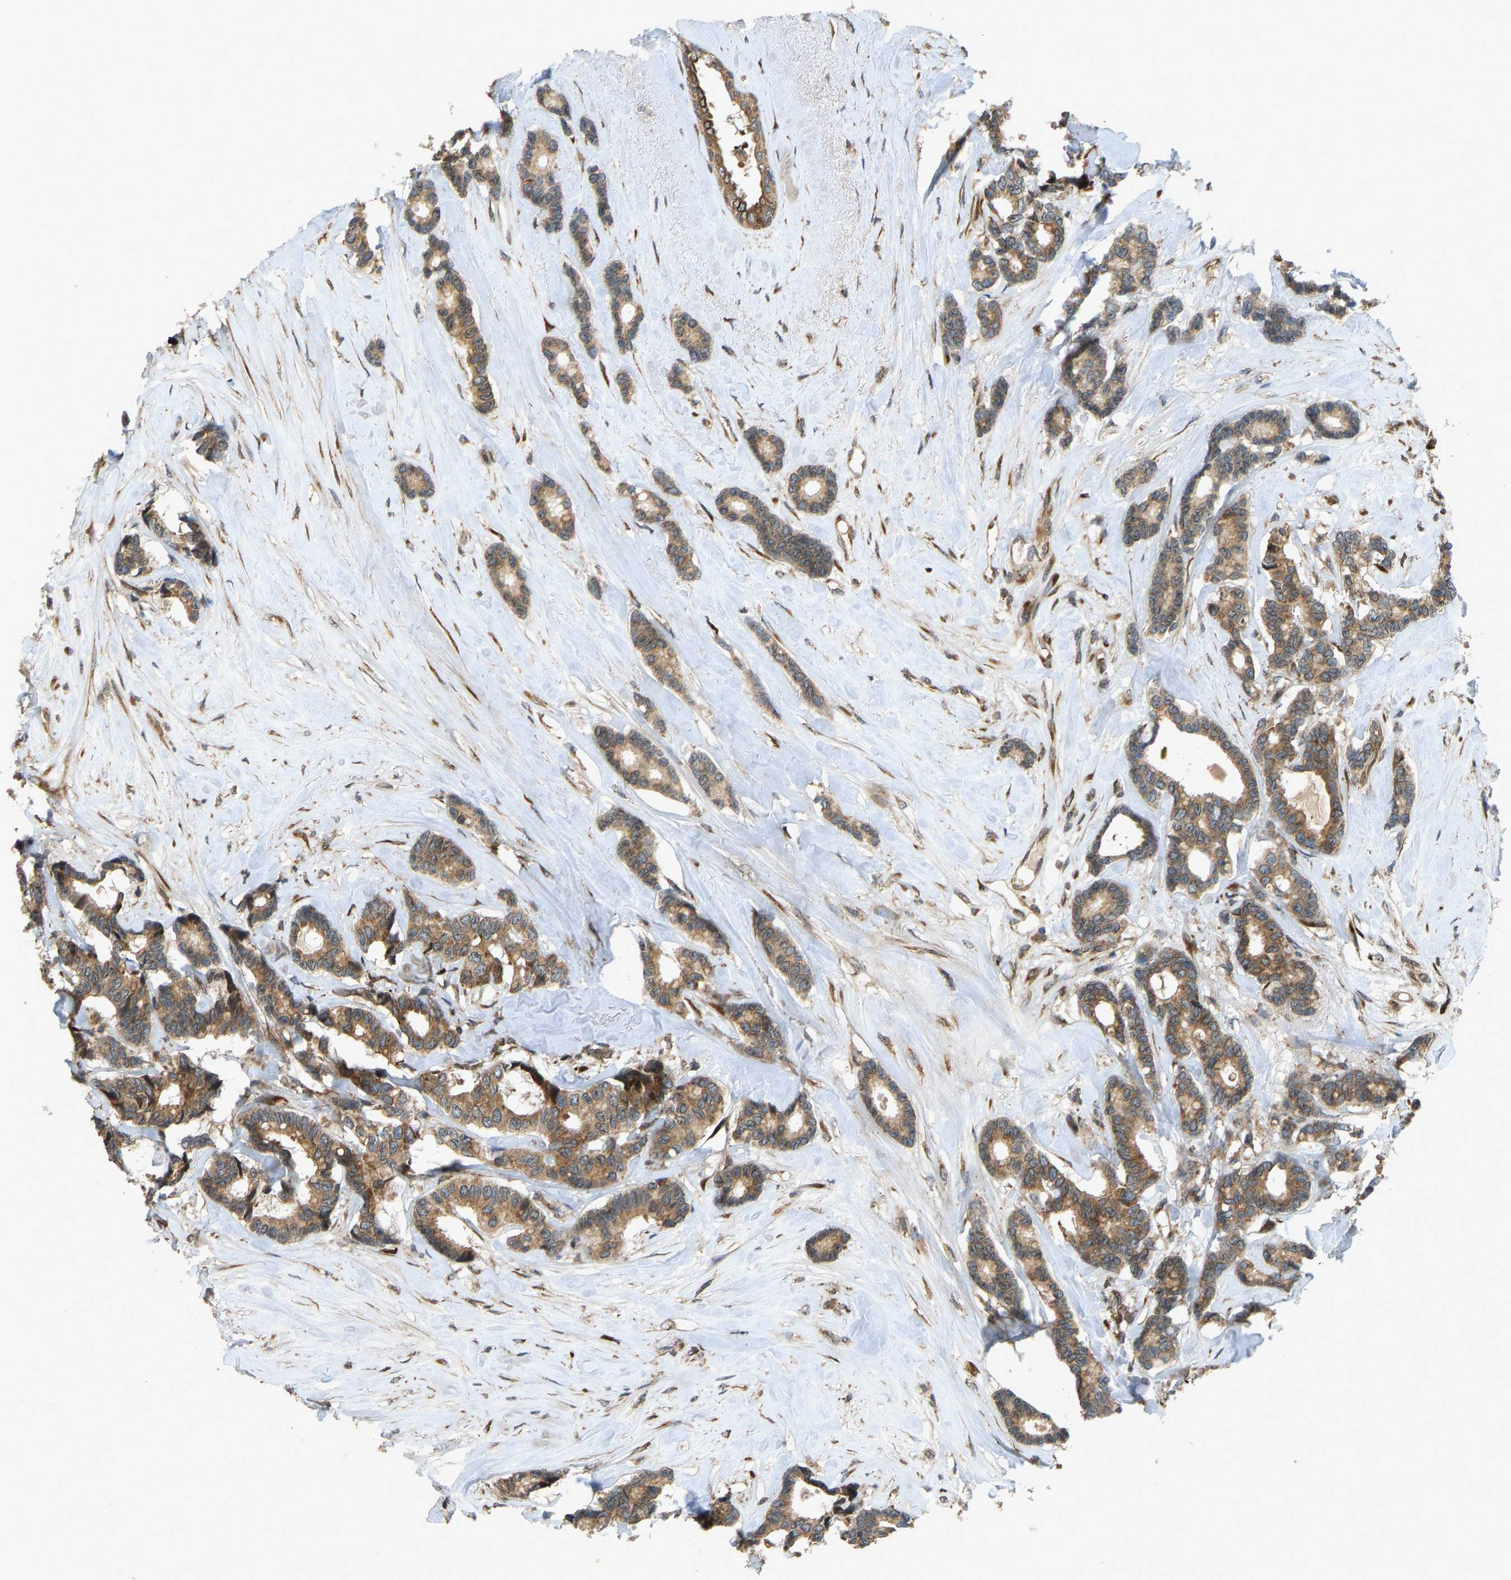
{"staining": {"intensity": "moderate", "quantity": ">75%", "location": "cytoplasmic/membranous"}, "tissue": "breast cancer", "cell_type": "Tumor cells", "image_type": "cancer", "snomed": [{"axis": "morphology", "description": "Duct carcinoma"}, {"axis": "topography", "description": "Breast"}], "caption": "Tumor cells display moderate cytoplasmic/membranous staining in approximately >75% of cells in infiltrating ductal carcinoma (breast).", "gene": "RPN2", "patient": {"sex": "female", "age": 87}}